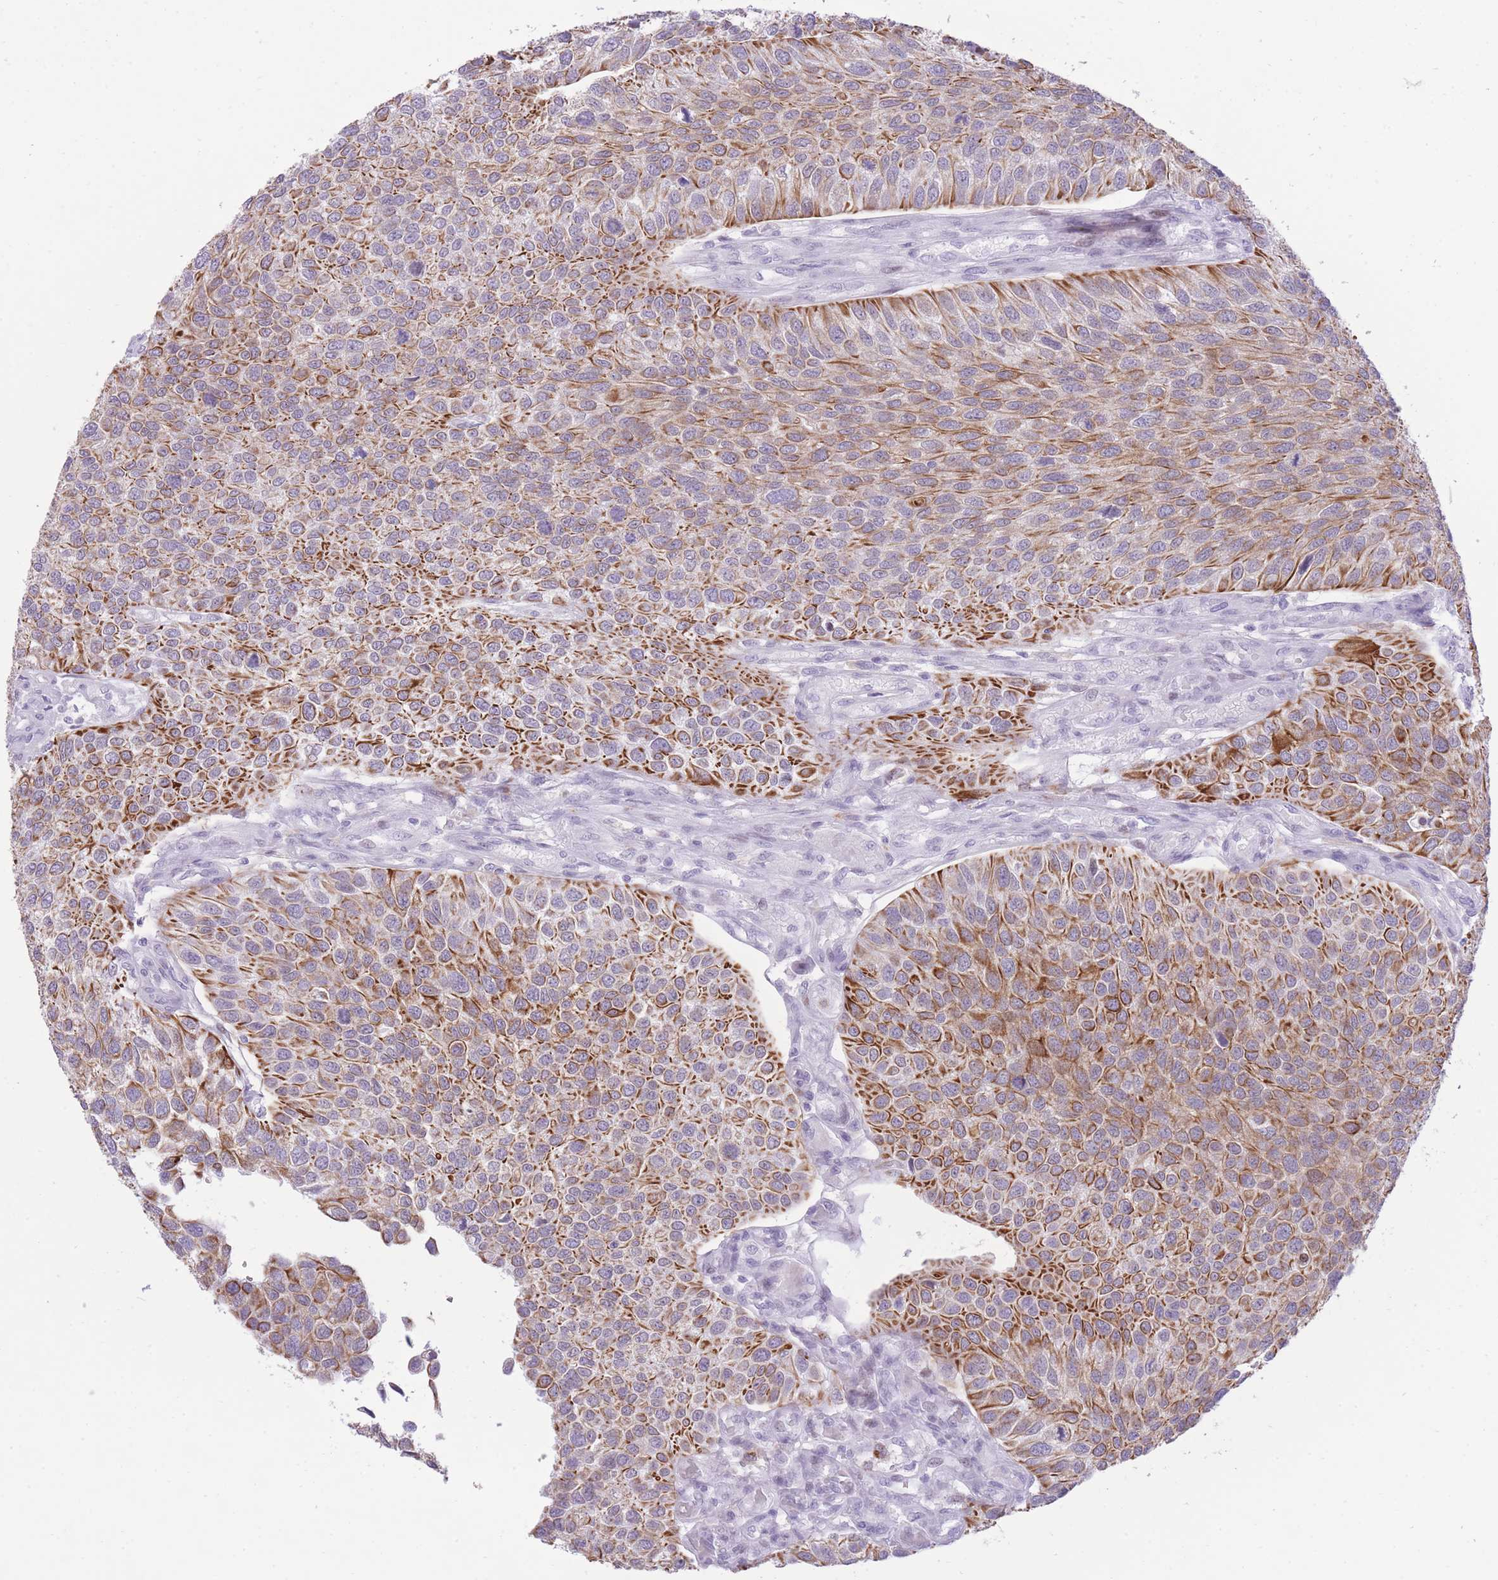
{"staining": {"intensity": "moderate", "quantity": "25%-75%", "location": "cytoplasmic/membranous"}, "tissue": "urothelial cancer", "cell_type": "Tumor cells", "image_type": "cancer", "snomed": [{"axis": "morphology", "description": "Urothelial carcinoma, NOS"}, {"axis": "topography", "description": "Urinary bladder"}], "caption": "Protein expression analysis of human urothelial cancer reveals moderate cytoplasmic/membranous positivity in about 25%-75% of tumor cells.", "gene": "MEIS3", "patient": {"sex": "male", "age": 55}}